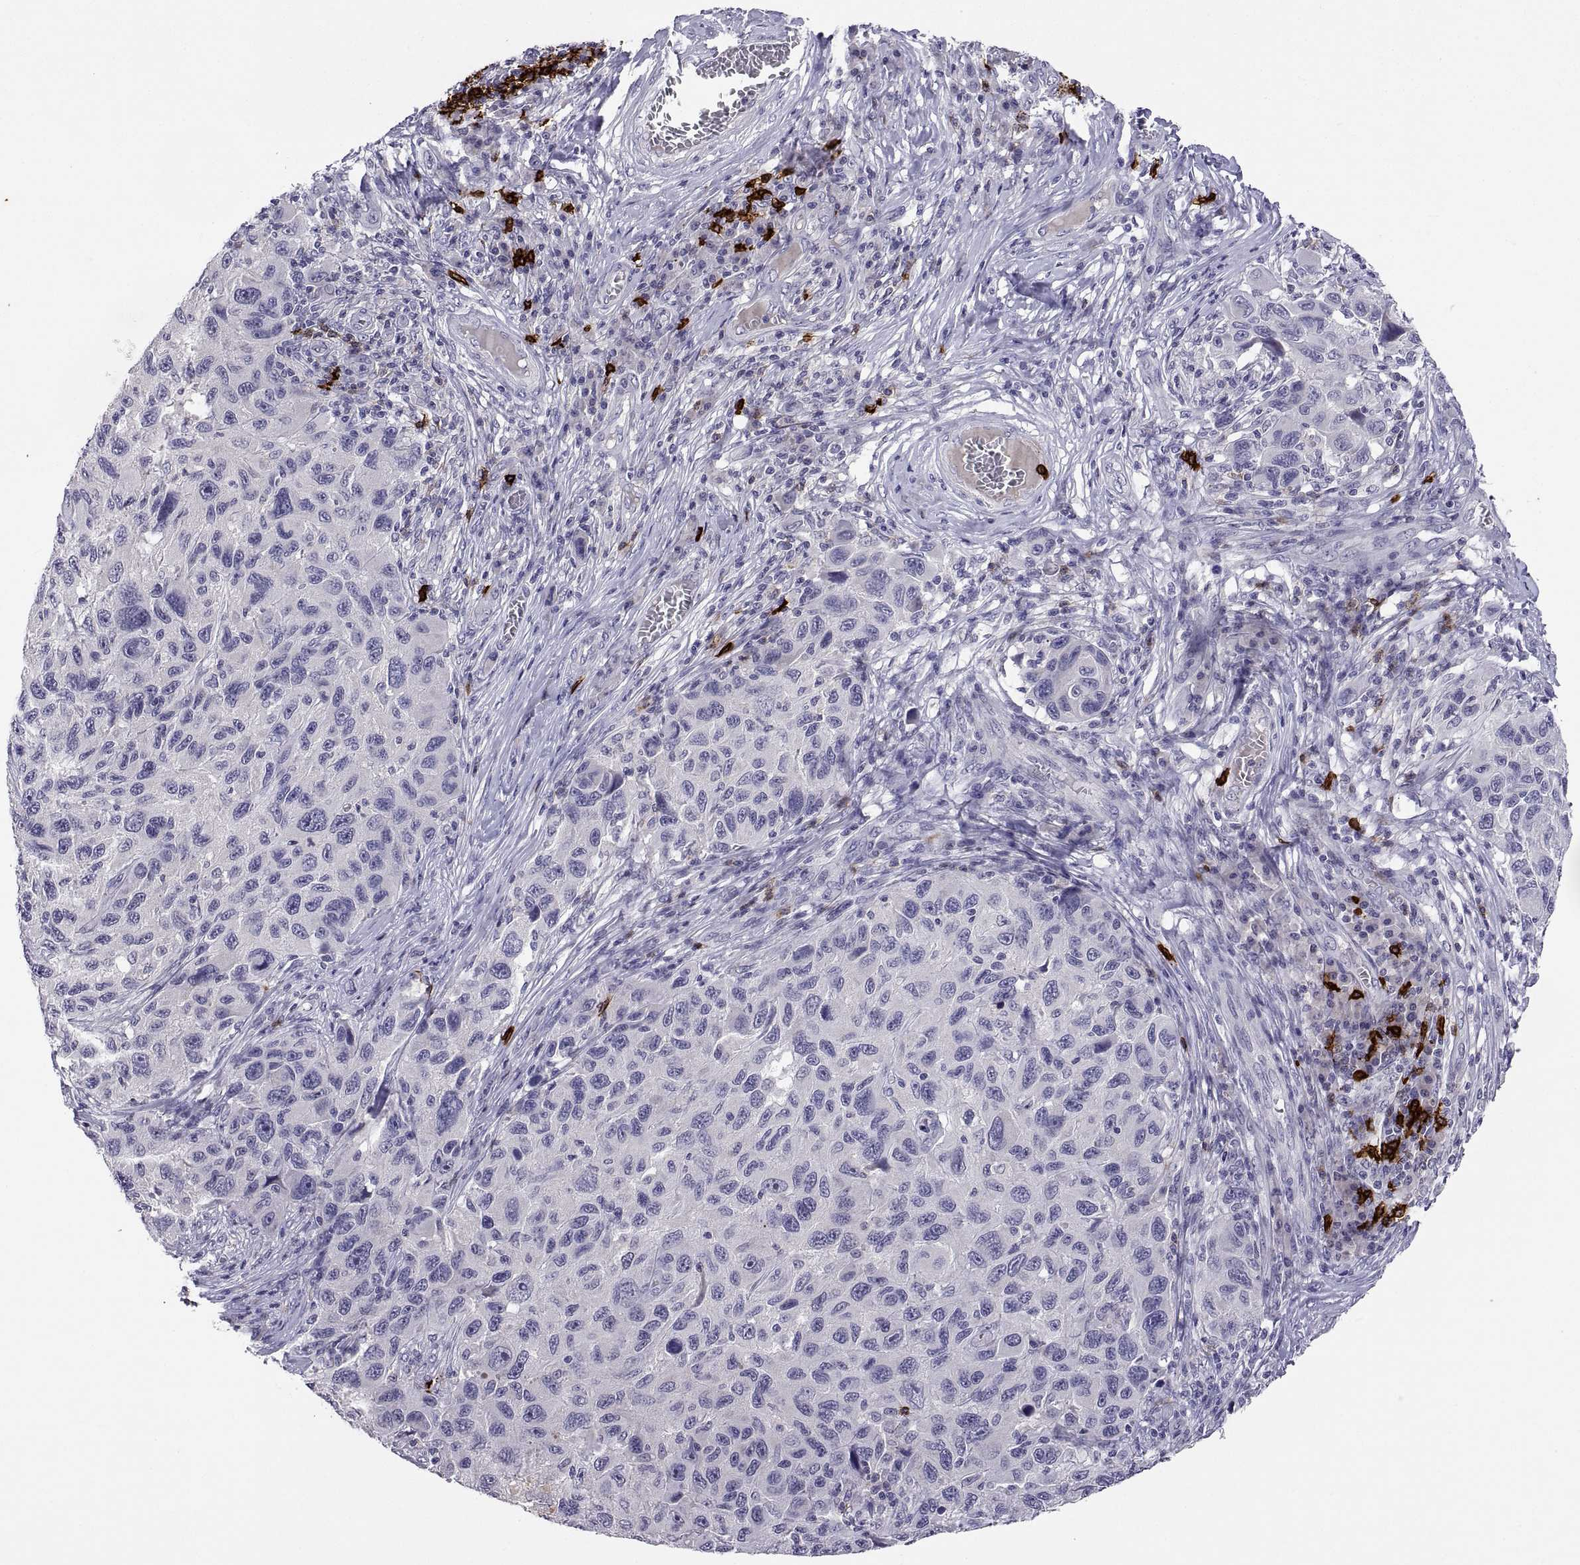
{"staining": {"intensity": "negative", "quantity": "none", "location": "none"}, "tissue": "melanoma", "cell_type": "Tumor cells", "image_type": "cancer", "snomed": [{"axis": "morphology", "description": "Malignant melanoma, NOS"}, {"axis": "topography", "description": "Skin"}], "caption": "Protein analysis of melanoma exhibits no significant expression in tumor cells. (DAB (3,3'-diaminobenzidine) immunohistochemistry (IHC) visualized using brightfield microscopy, high magnification).", "gene": "MS4A1", "patient": {"sex": "male", "age": 53}}